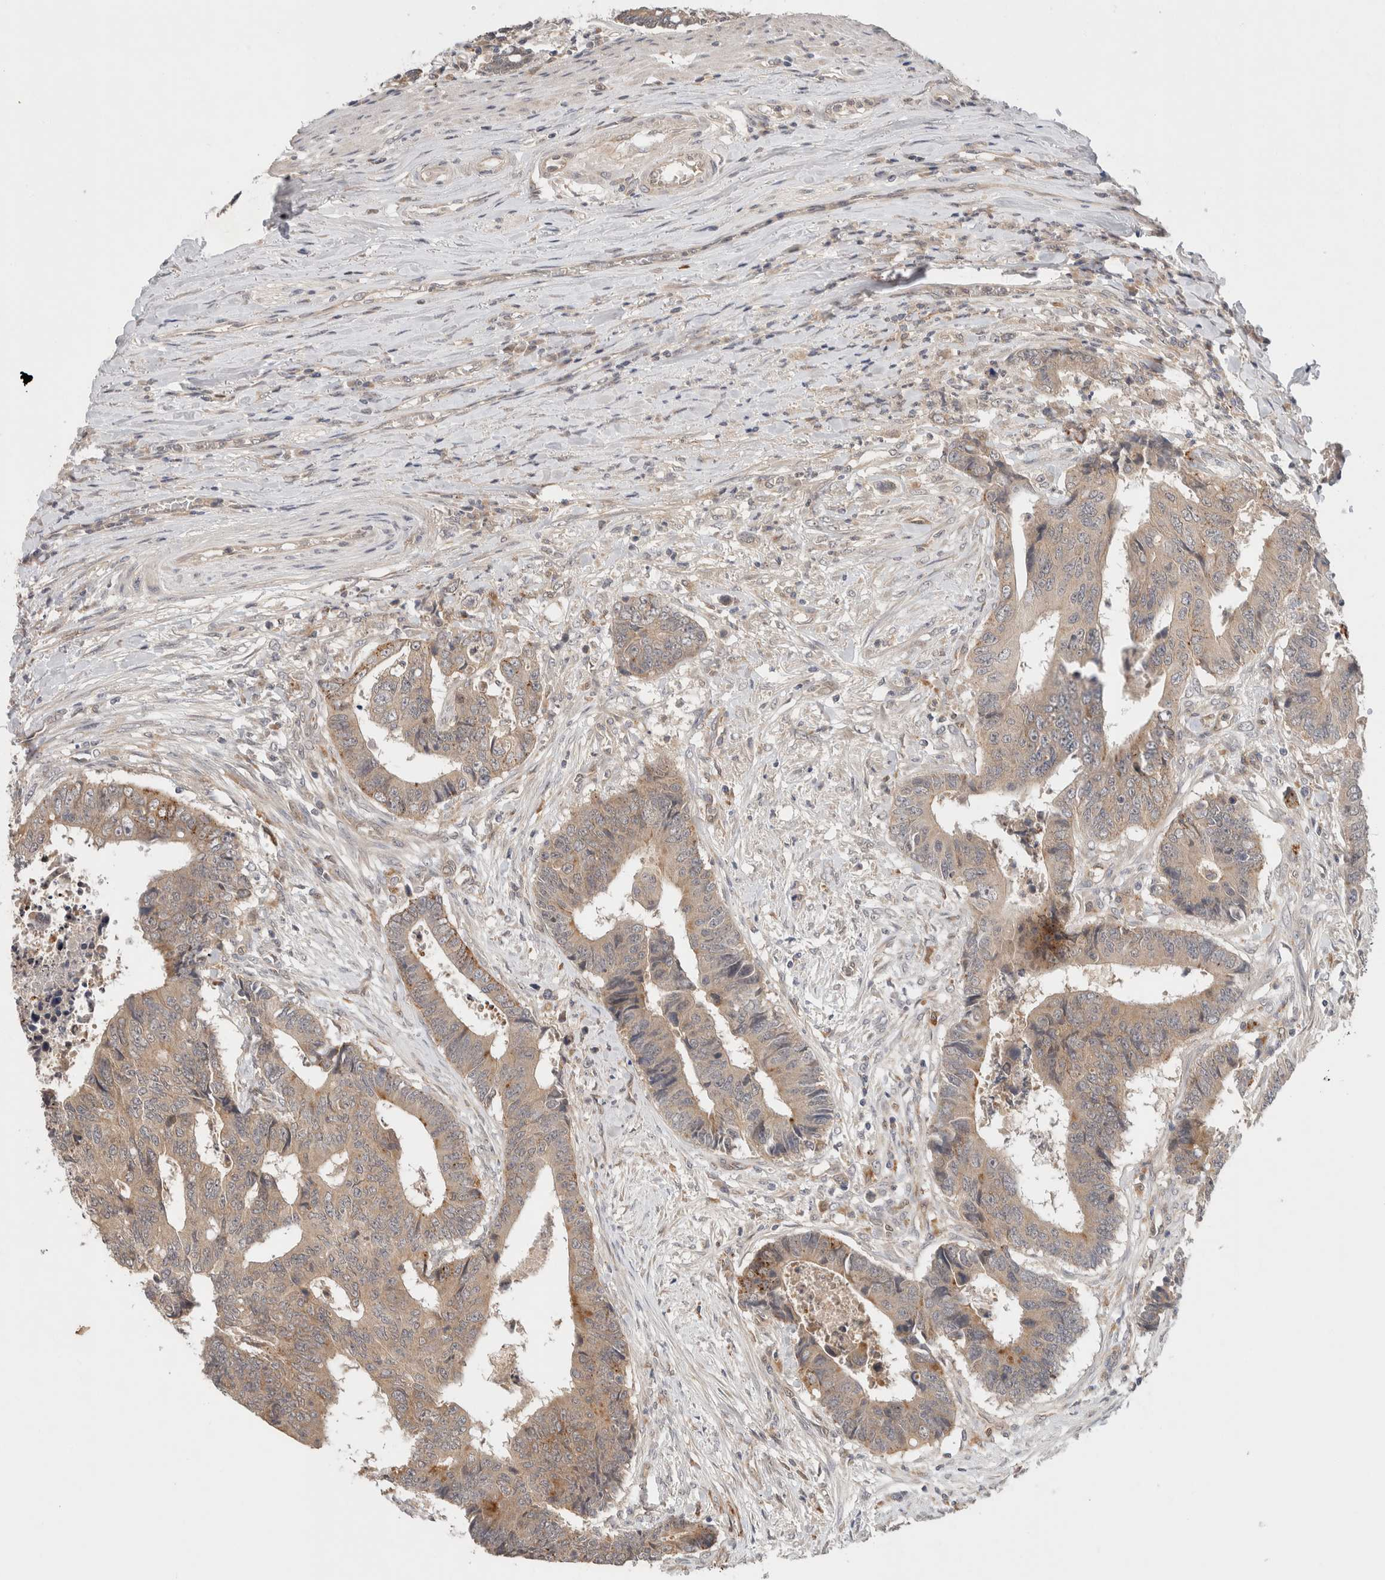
{"staining": {"intensity": "weak", "quantity": "25%-75%", "location": "cytoplasmic/membranous"}, "tissue": "colorectal cancer", "cell_type": "Tumor cells", "image_type": "cancer", "snomed": [{"axis": "morphology", "description": "Adenocarcinoma, NOS"}, {"axis": "topography", "description": "Rectum"}], "caption": "High-power microscopy captured an immunohistochemistry (IHC) micrograph of adenocarcinoma (colorectal), revealing weak cytoplasmic/membranous staining in about 25%-75% of tumor cells. (Stains: DAB in brown, nuclei in blue, Microscopy: brightfield microscopy at high magnification).", "gene": "SGK1", "patient": {"sex": "male", "age": 84}}